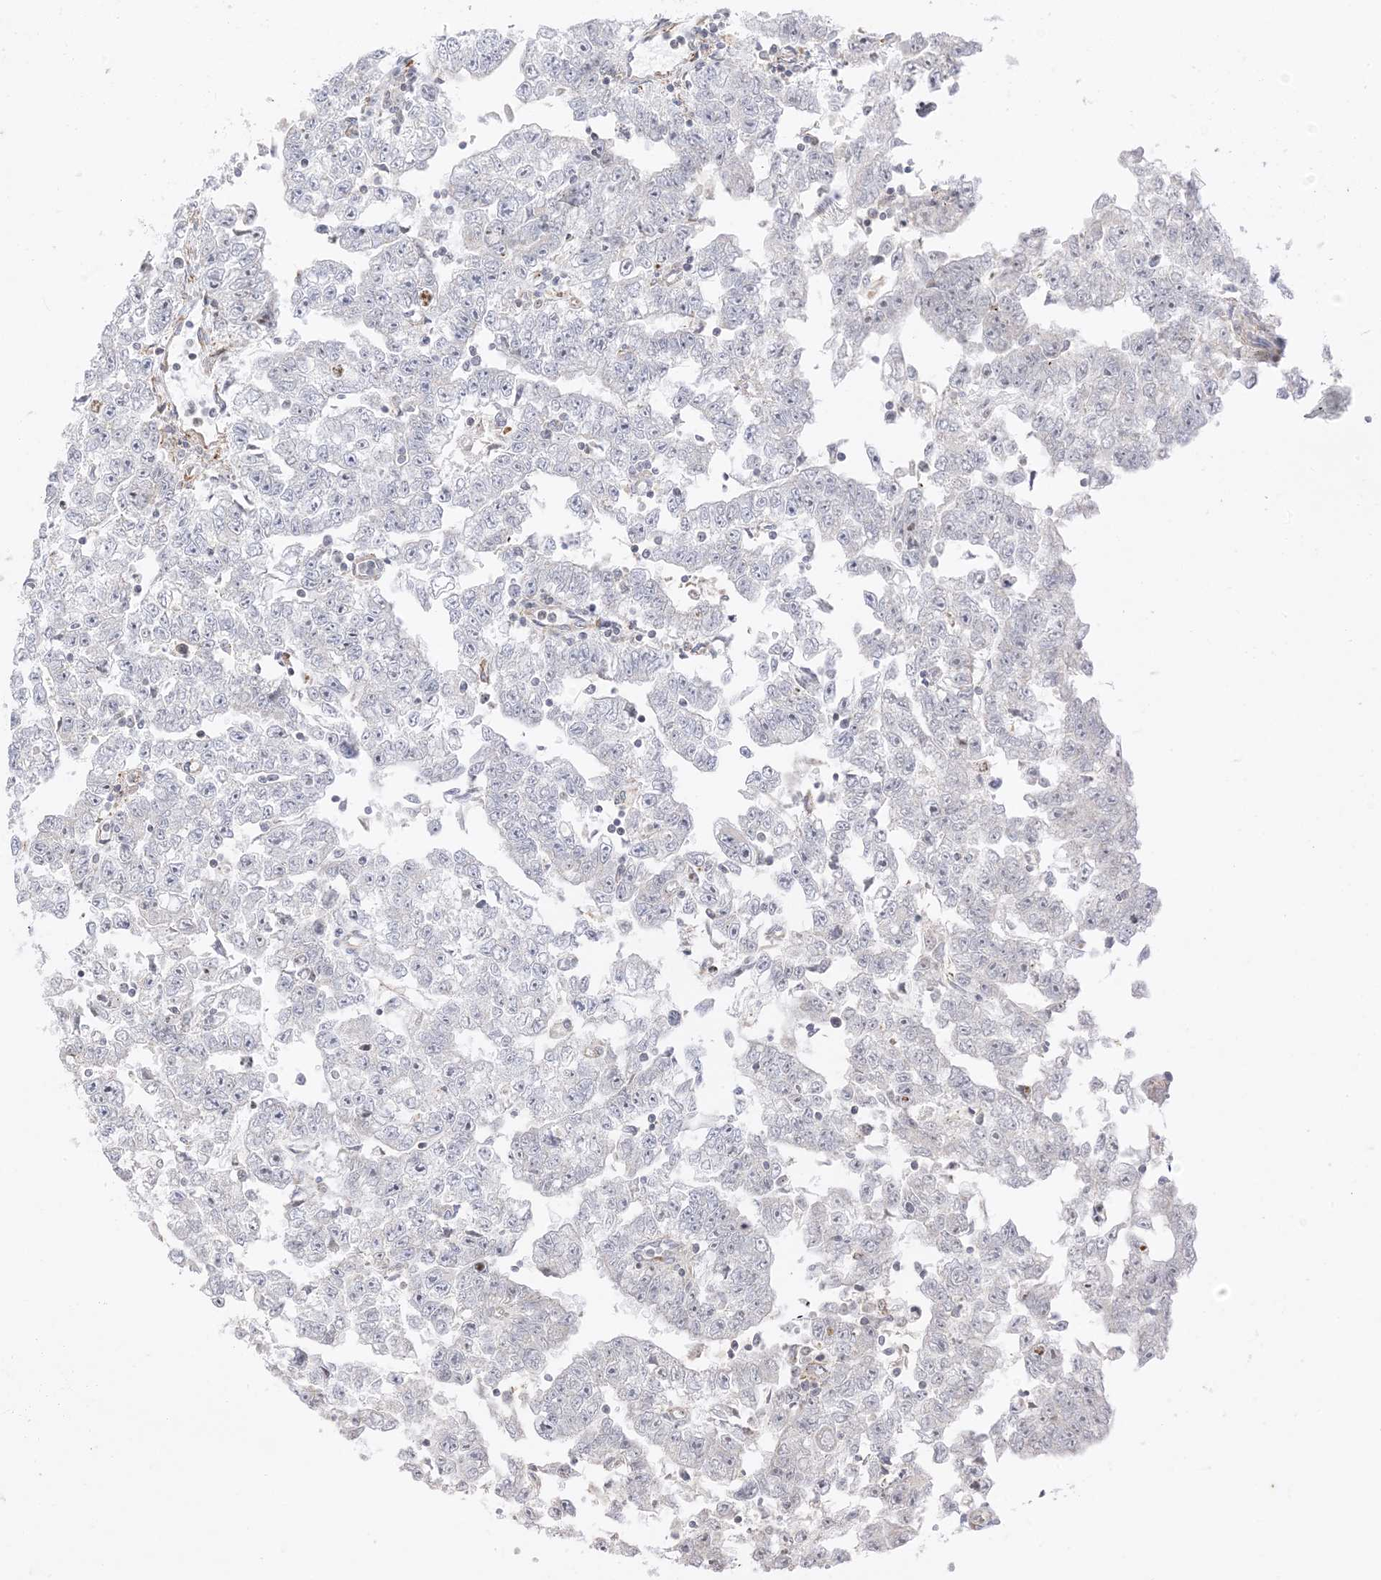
{"staining": {"intensity": "negative", "quantity": "none", "location": "none"}, "tissue": "testis cancer", "cell_type": "Tumor cells", "image_type": "cancer", "snomed": [{"axis": "morphology", "description": "Carcinoma, Embryonal, NOS"}, {"axis": "topography", "description": "Testis"}], "caption": "A high-resolution photomicrograph shows IHC staining of testis cancer, which demonstrates no significant positivity in tumor cells.", "gene": "RAC1", "patient": {"sex": "male", "age": 25}}